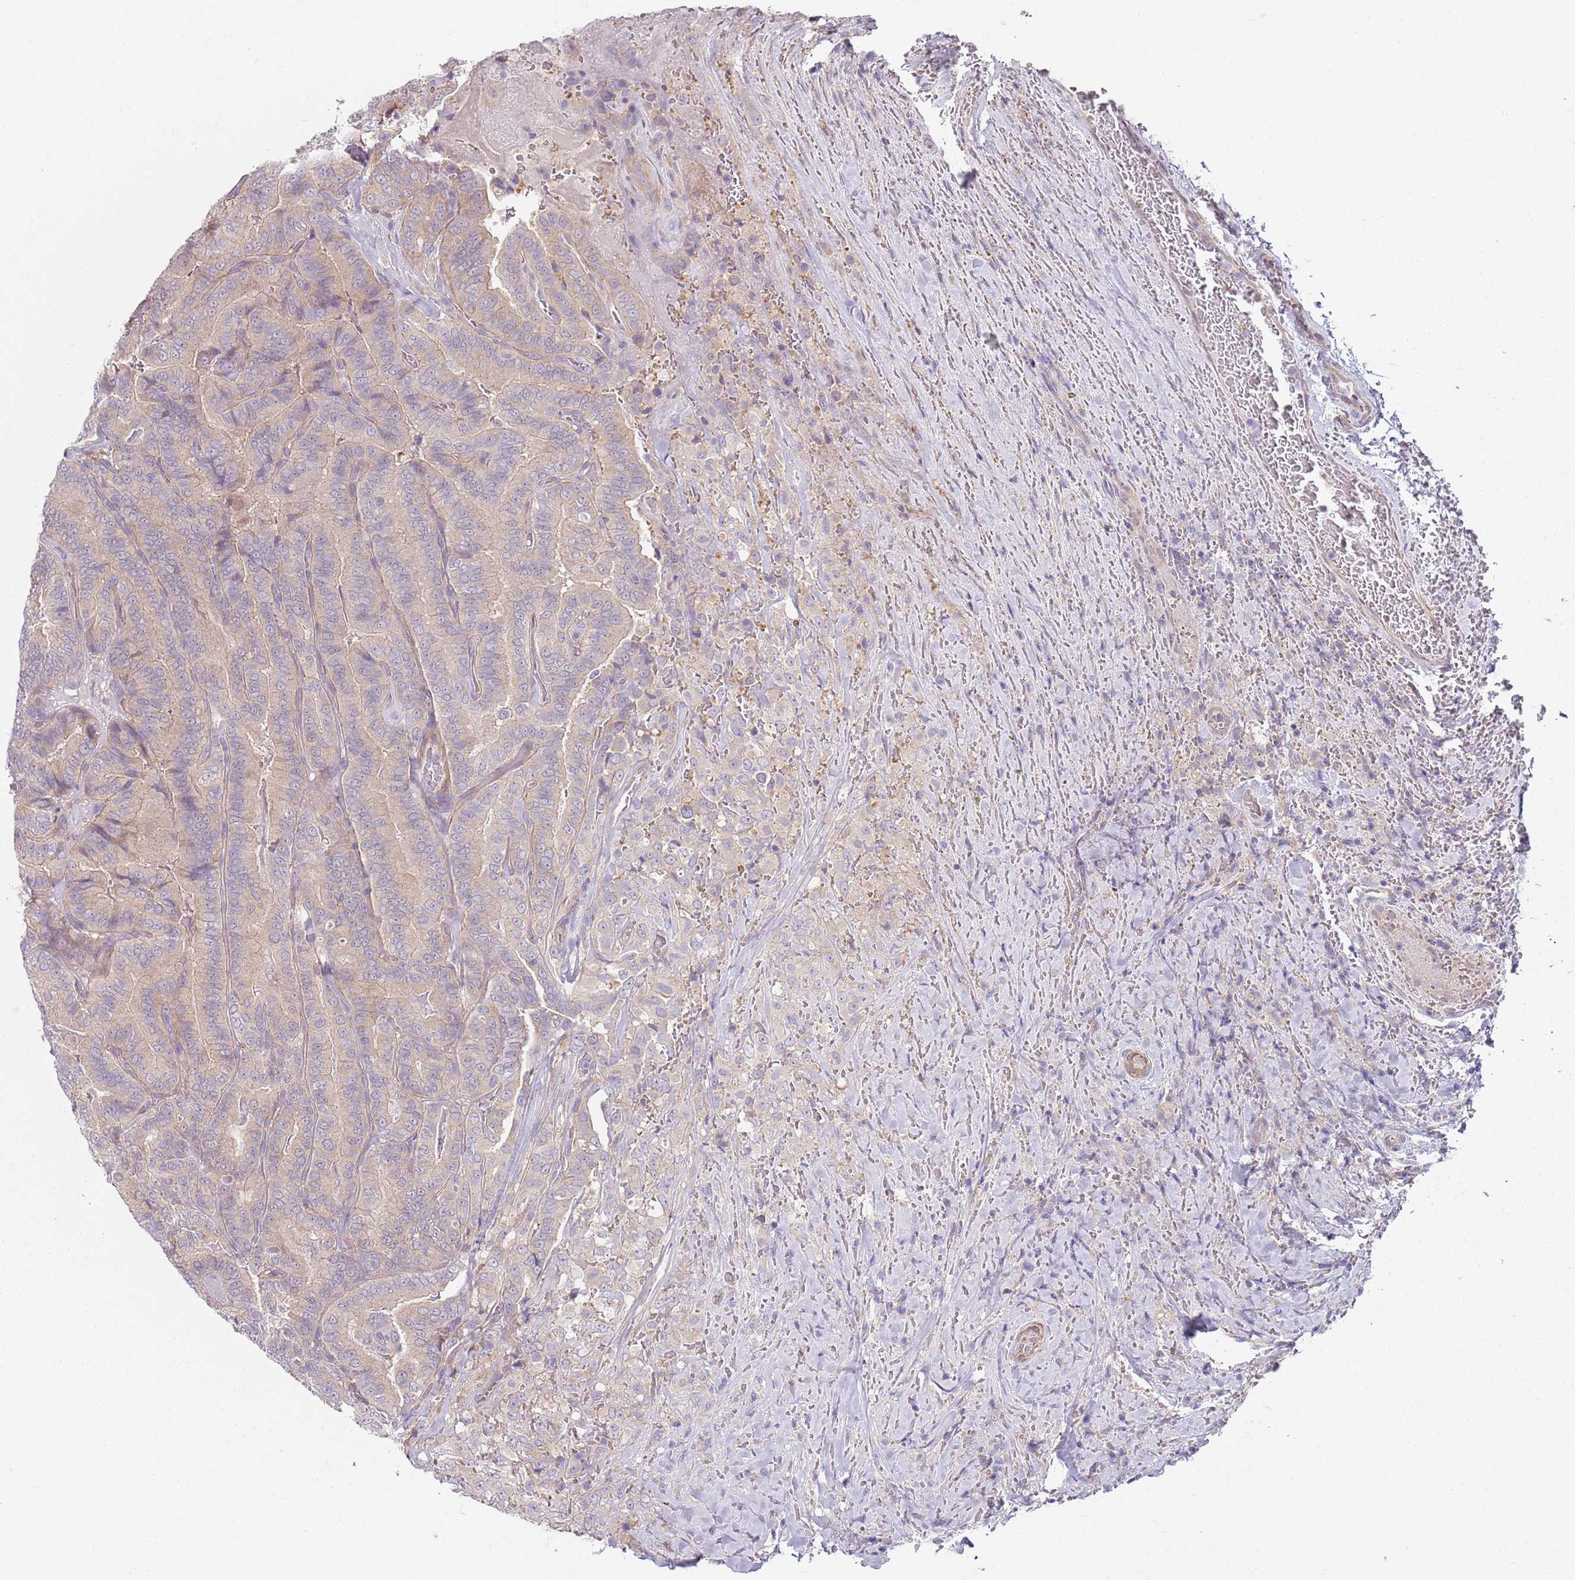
{"staining": {"intensity": "weak", "quantity": "25%-75%", "location": "cytoplasmic/membranous"}, "tissue": "thyroid cancer", "cell_type": "Tumor cells", "image_type": "cancer", "snomed": [{"axis": "morphology", "description": "Papillary adenocarcinoma, NOS"}, {"axis": "topography", "description": "Thyroid gland"}], "caption": "A micrograph showing weak cytoplasmic/membranous expression in approximately 25%-75% of tumor cells in thyroid papillary adenocarcinoma, as visualized by brown immunohistochemical staining.", "gene": "SLC26A6", "patient": {"sex": "male", "age": 61}}